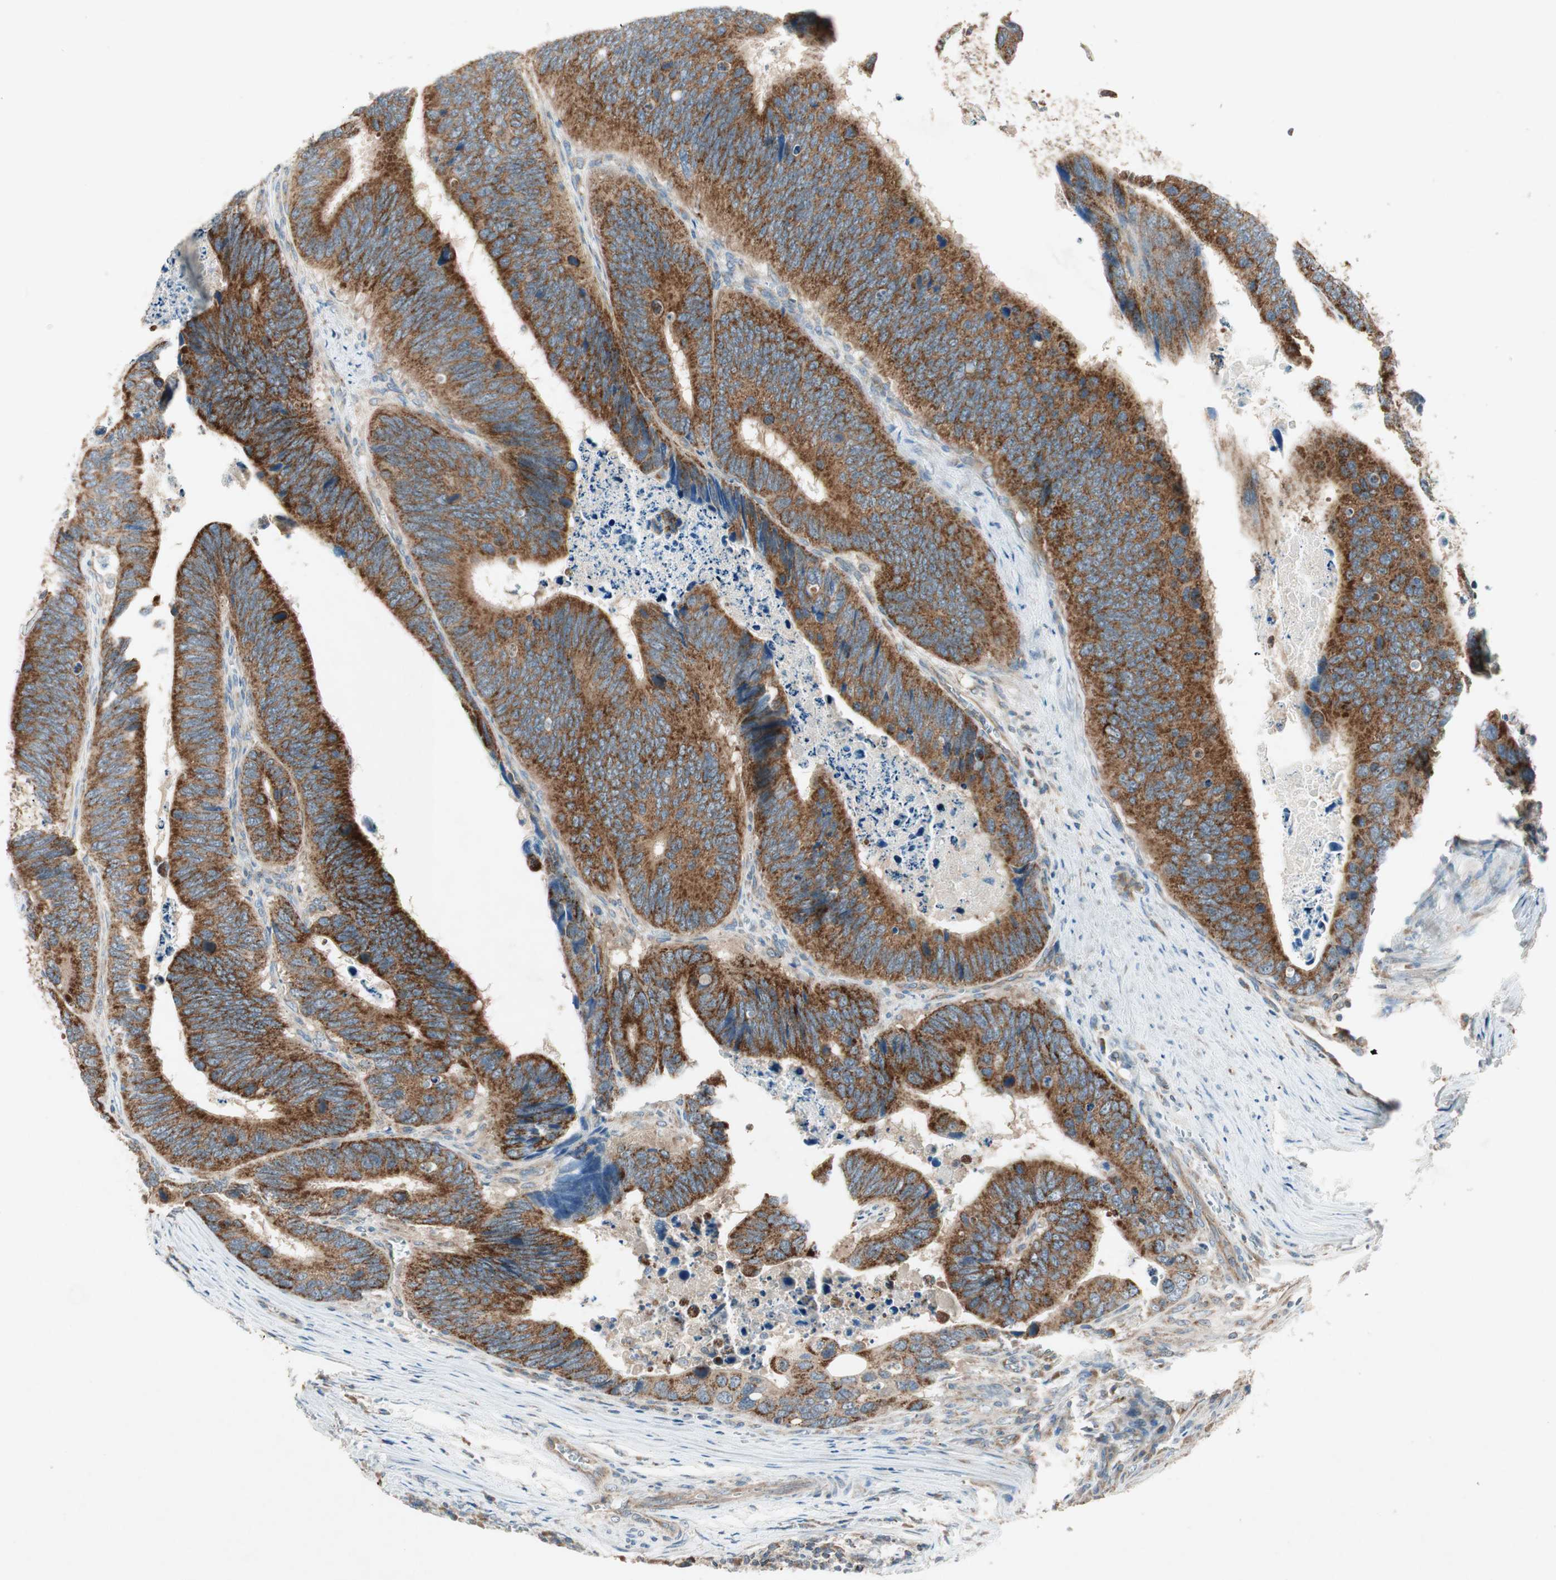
{"staining": {"intensity": "strong", "quantity": ">75%", "location": "cytoplasmic/membranous"}, "tissue": "colorectal cancer", "cell_type": "Tumor cells", "image_type": "cancer", "snomed": [{"axis": "morphology", "description": "Adenocarcinoma, NOS"}, {"axis": "topography", "description": "Colon"}], "caption": "A micrograph of human adenocarcinoma (colorectal) stained for a protein demonstrates strong cytoplasmic/membranous brown staining in tumor cells.", "gene": "CHADL", "patient": {"sex": "male", "age": 72}}